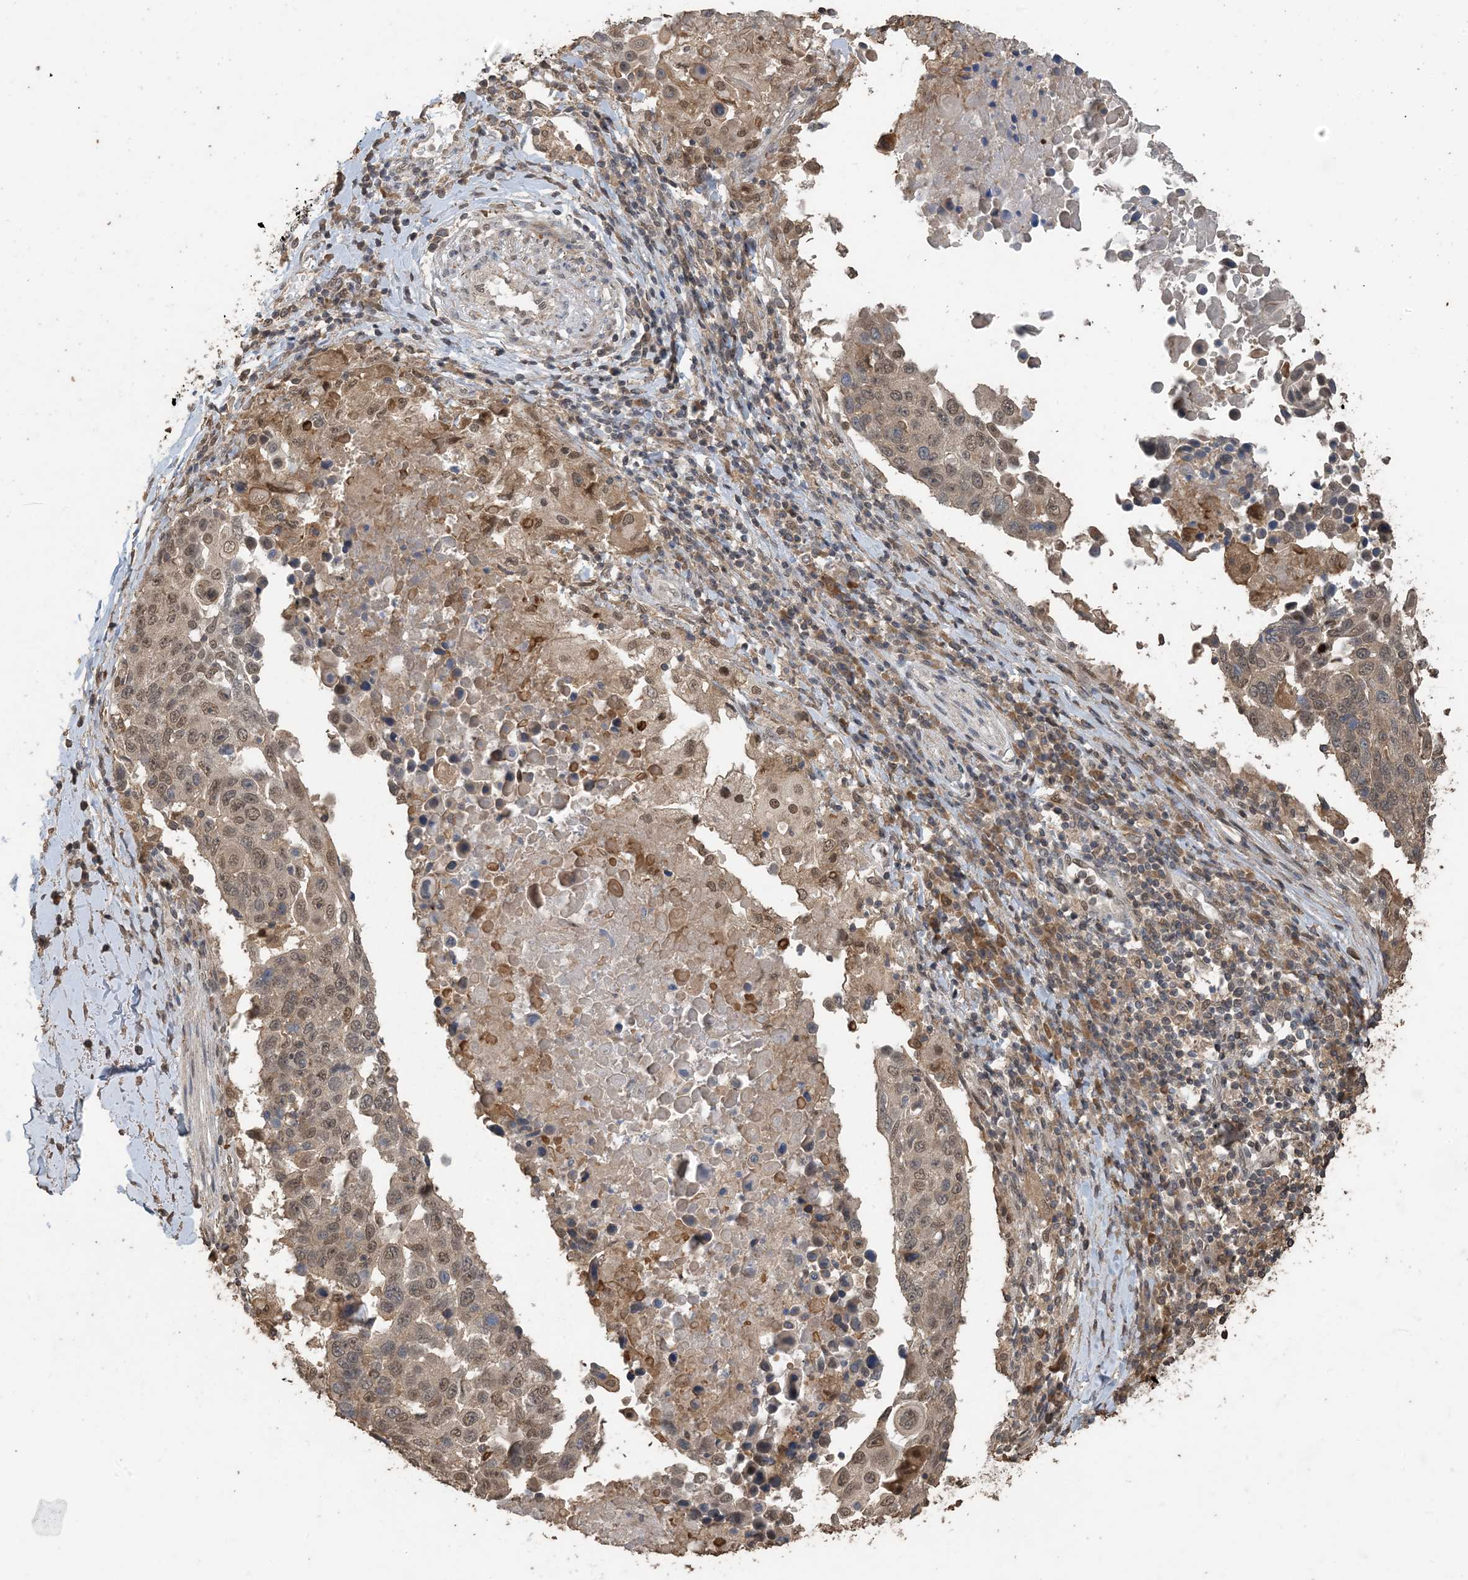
{"staining": {"intensity": "moderate", "quantity": ">75%", "location": "nuclear"}, "tissue": "lung cancer", "cell_type": "Tumor cells", "image_type": "cancer", "snomed": [{"axis": "morphology", "description": "Squamous cell carcinoma, NOS"}, {"axis": "topography", "description": "Lung"}], "caption": "High-power microscopy captured an immunohistochemistry (IHC) image of lung cancer (squamous cell carcinoma), revealing moderate nuclear positivity in approximately >75% of tumor cells.", "gene": "ZC3H12A", "patient": {"sex": "male", "age": 66}}